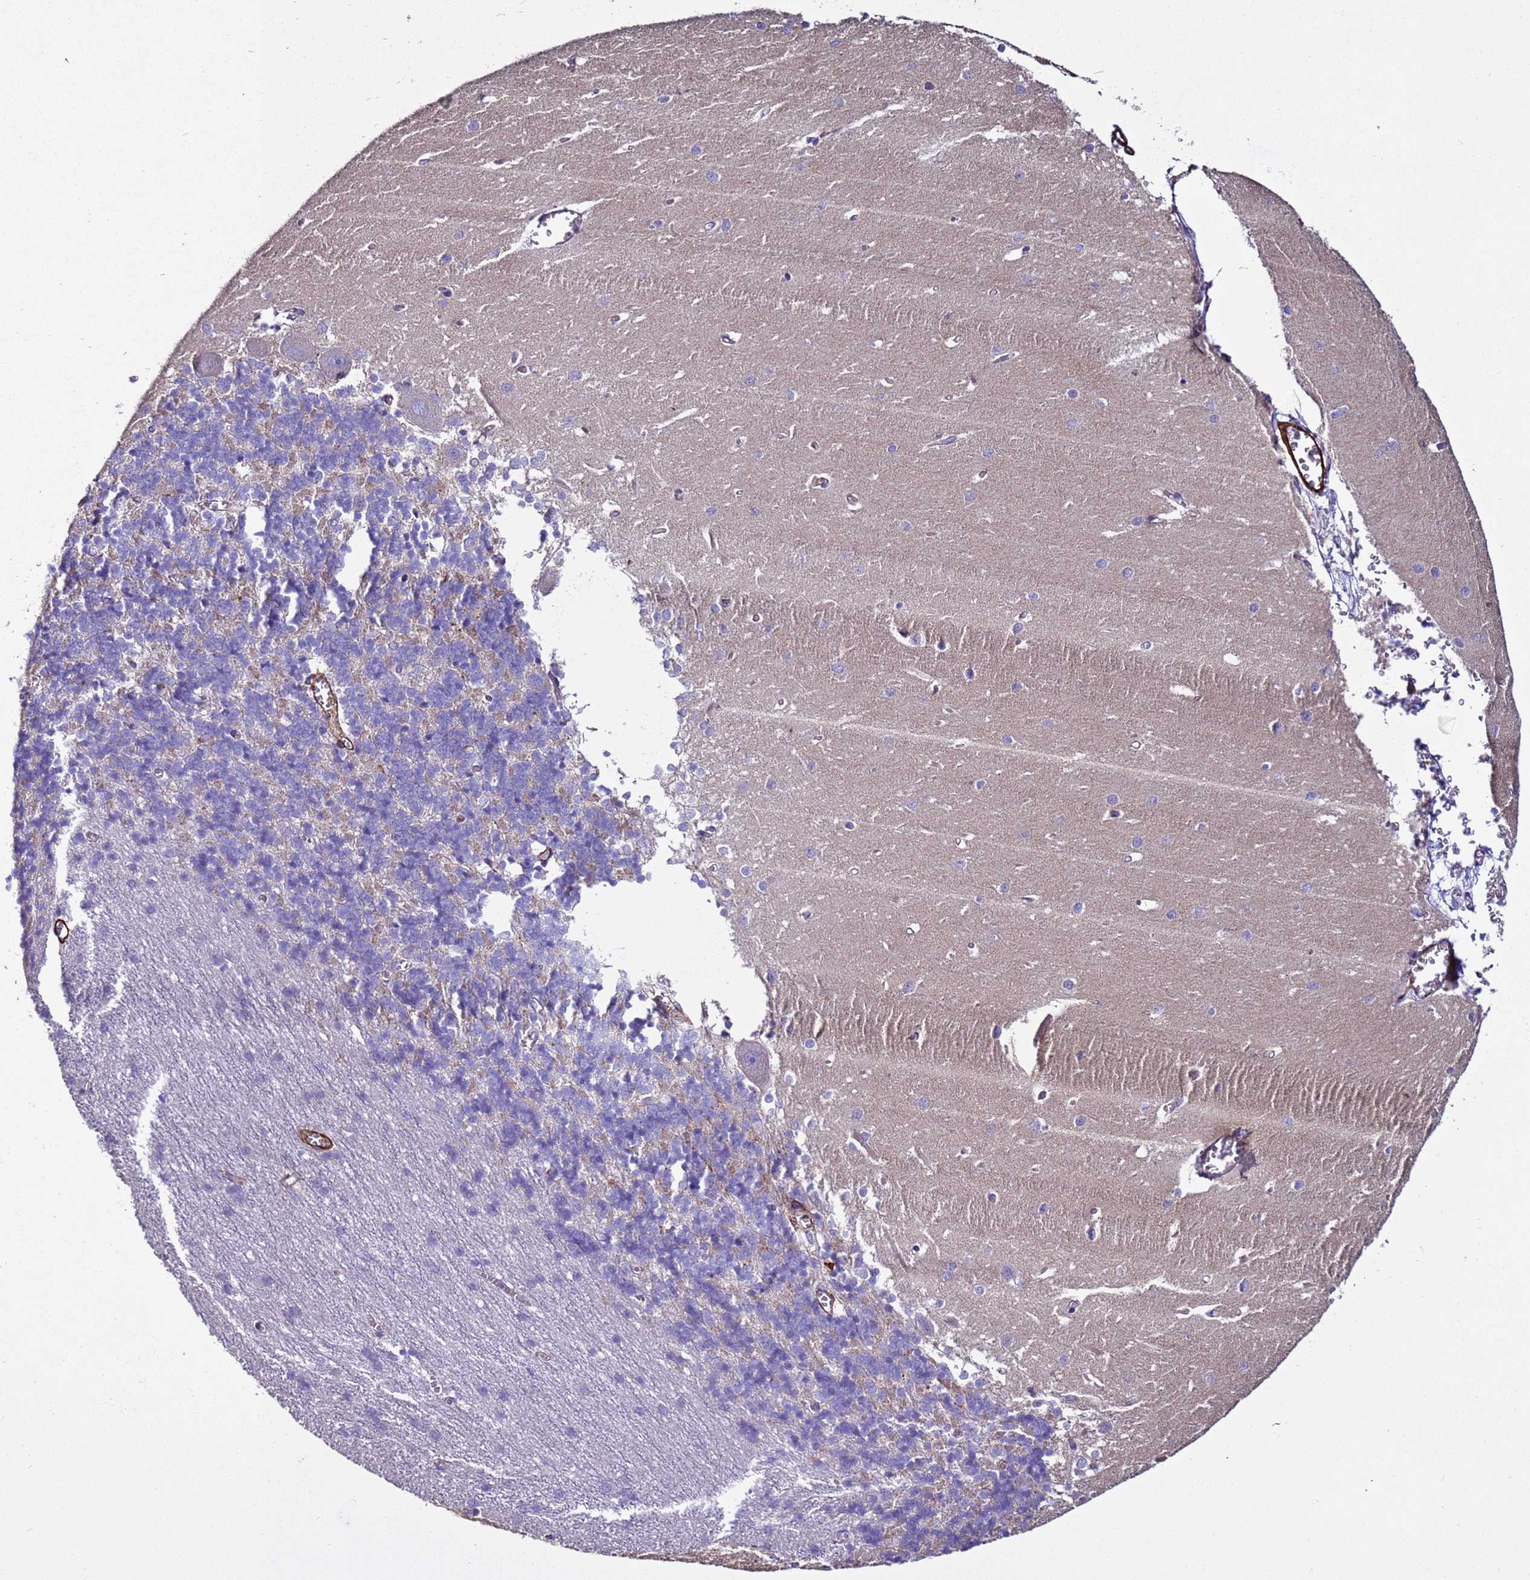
{"staining": {"intensity": "weak", "quantity": "<25%", "location": "cytoplasmic/membranous"}, "tissue": "cerebellum", "cell_type": "Cells in granular layer", "image_type": "normal", "snomed": [{"axis": "morphology", "description": "Normal tissue, NOS"}, {"axis": "topography", "description": "Cerebellum"}], "caption": "Cells in granular layer are negative for protein expression in benign human cerebellum. (DAB (3,3'-diaminobenzidine) immunohistochemistry, high magnification).", "gene": "RABL2A", "patient": {"sex": "male", "age": 37}}